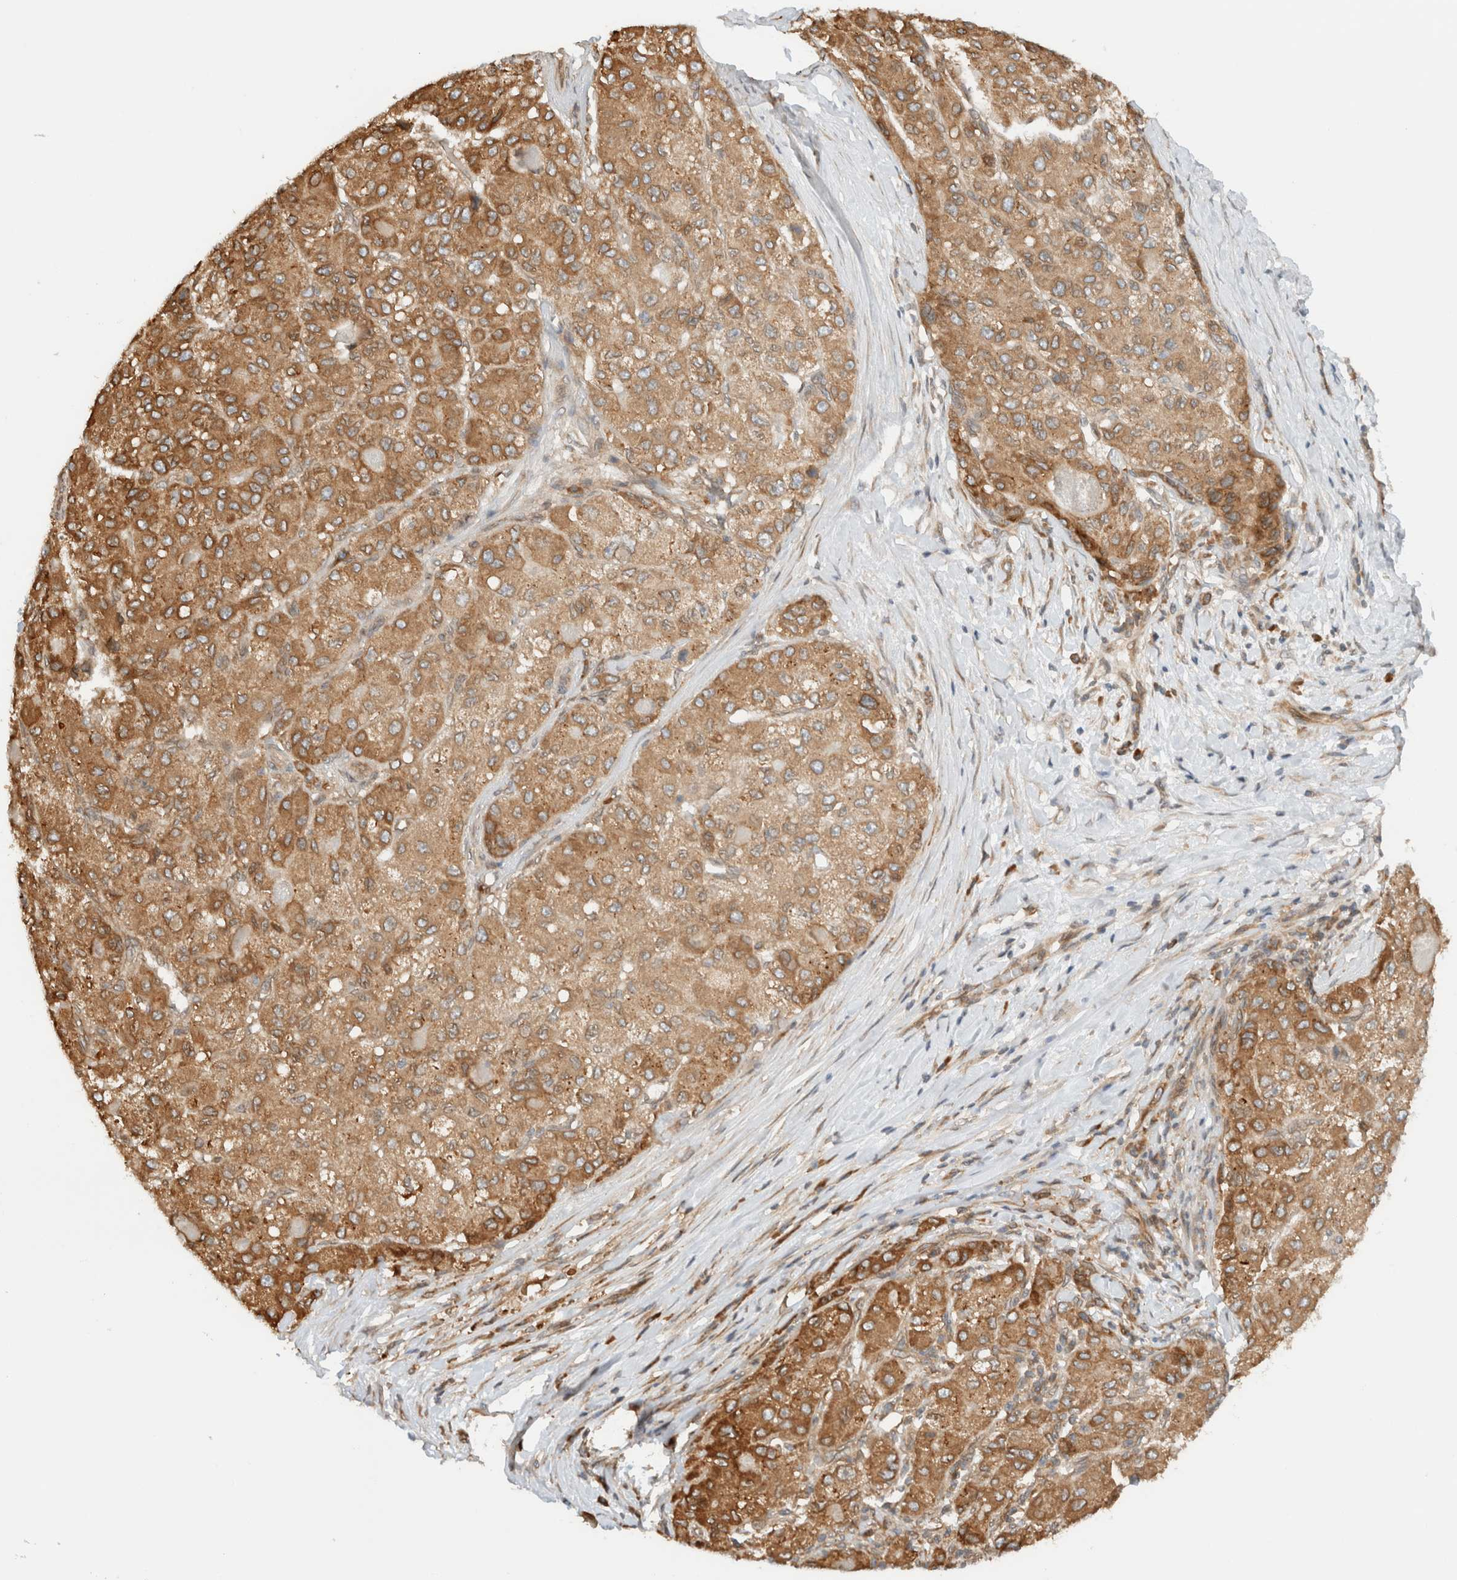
{"staining": {"intensity": "moderate", "quantity": ">75%", "location": "cytoplasmic/membranous"}, "tissue": "liver cancer", "cell_type": "Tumor cells", "image_type": "cancer", "snomed": [{"axis": "morphology", "description": "Carcinoma, Hepatocellular, NOS"}, {"axis": "topography", "description": "Liver"}], "caption": "High-power microscopy captured an immunohistochemistry (IHC) histopathology image of liver cancer, revealing moderate cytoplasmic/membranous expression in about >75% of tumor cells. Using DAB (brown) and hematoxylin (blue) stains, captured at high magnification using brightfield microscopy.", "gene": "ARFGEF2", "patient": {"sex": "male", "age": 80}}